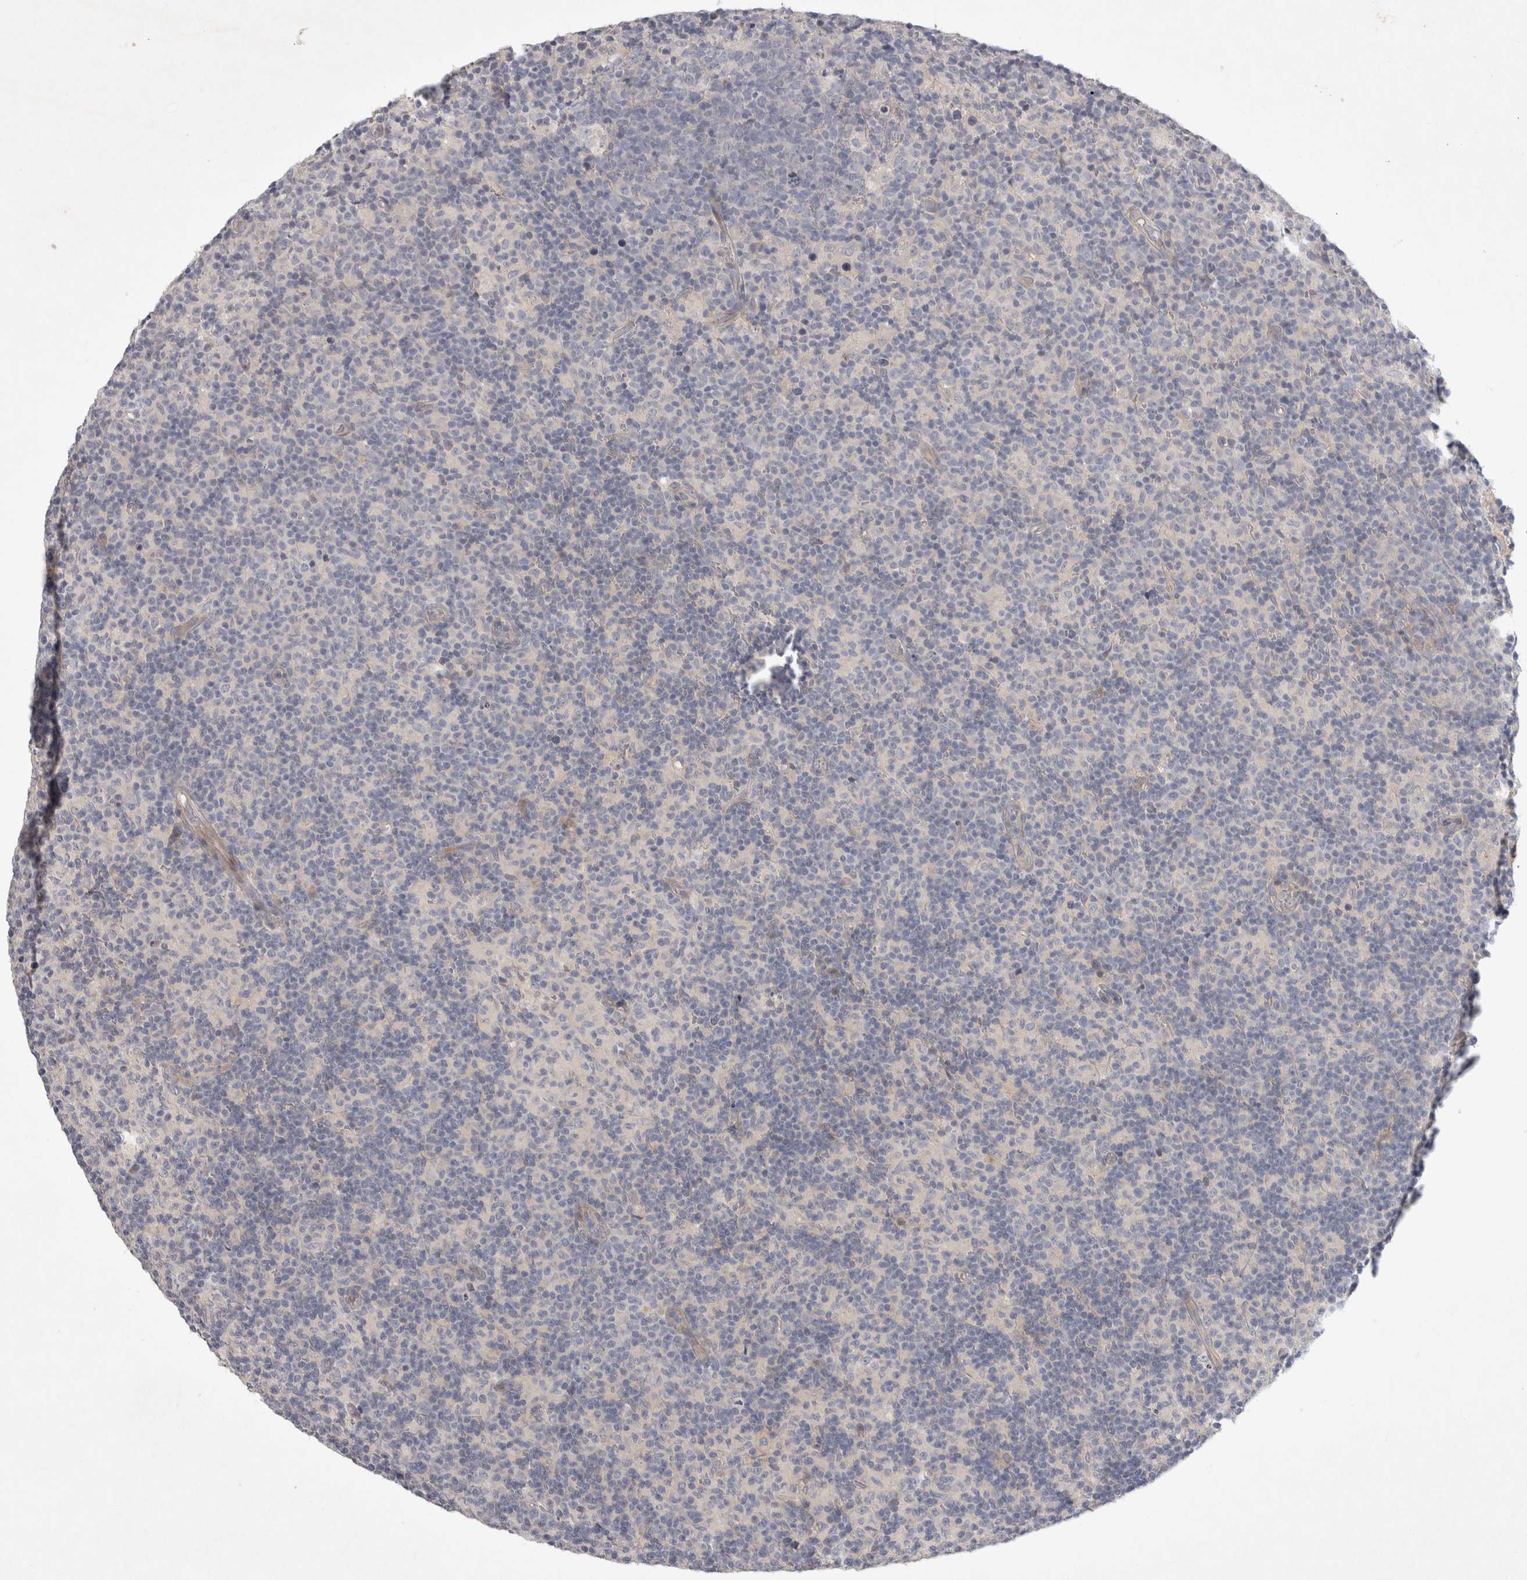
{"staining": {"intensity": "negative", "quantity": "none", "location": "none"}, "tissue": "lymph node", "cell_type": "Germinal center cells", "image_type": "normal", "snomed": [{"axis": "morphology", "description": "Normal tissue, NOS"}, {"axis": "morphology", "description": "Inflammation, NOS"}, {"axis": "topography", "description": "Lymph node"}], "caption": "DAB immunohistochemical staining of benign lymph node shows no significant expression in germinal center cells. The staining is performed using DAB brown chromogen with nuclei counter-stained in using hematoxylin.", "gene": "BZW2", "patient": {"sex": "male", "age": 55}}